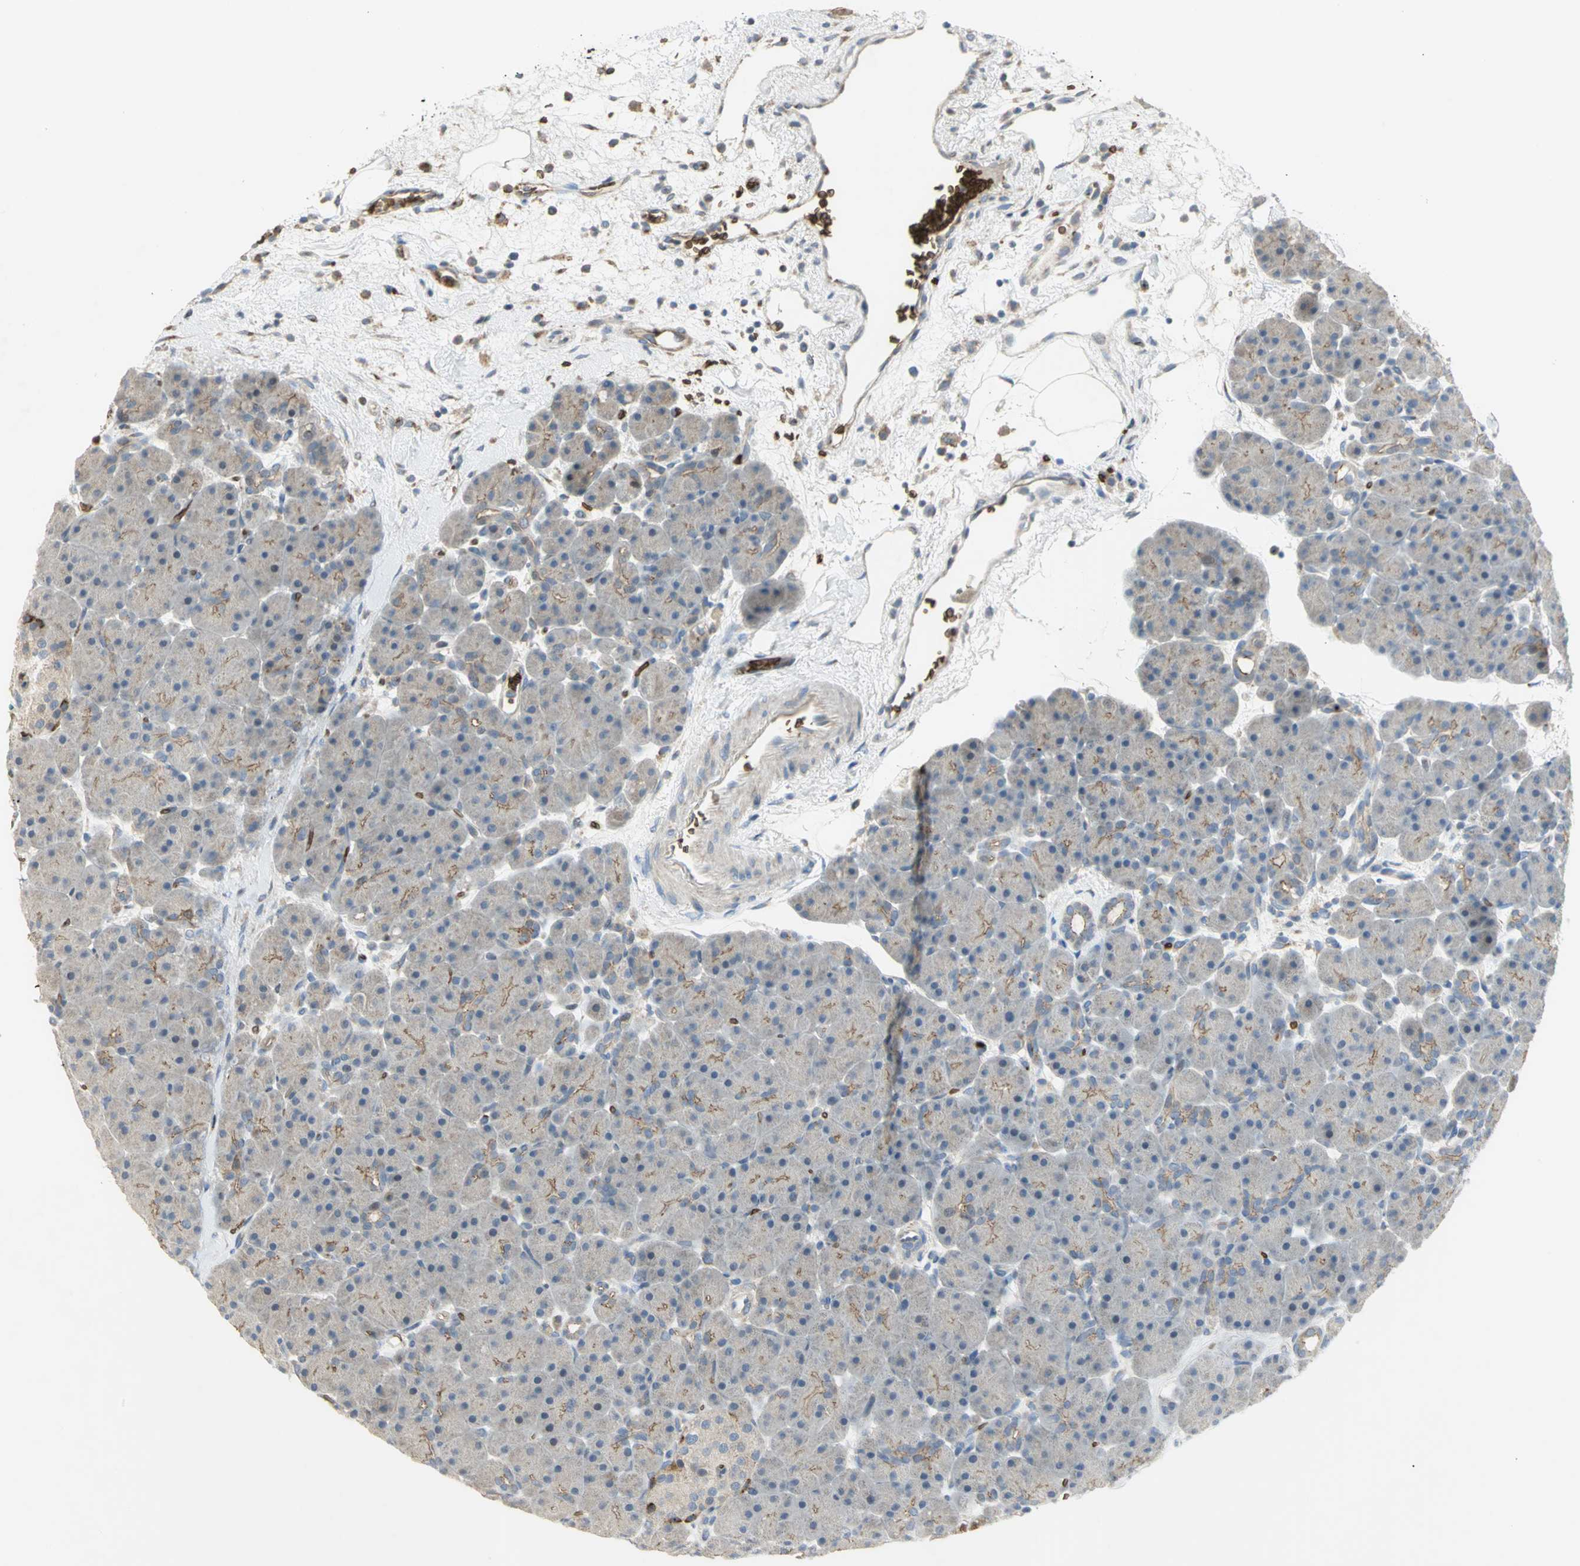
{"staining": {"intensity": "moderate", "quantity": "<25%", "location": "cytoplasmic/membranous"}, "tissue": "pancreas", "cell_type": "Exocrine glandular cells", "image_type": "normal", "snomed": [{"axis": "morphology", "description": "Normal tissue, NOS"}, {"axis": "topography", "description": "Pancreas"}], "caption": "Immunohistochemical staining of unremarkable human pancreas shows <25% levels of moderate cytoplasmic/membranous protein positivity in approximately <25% of exocrine glandular cells. The staining was performed using DAB, with brown indicating positive protein expression. Nuclei are stained blue with hematoxylin.", "gene": "ANK1", "patient": {"sex": "male", "age": 66}}